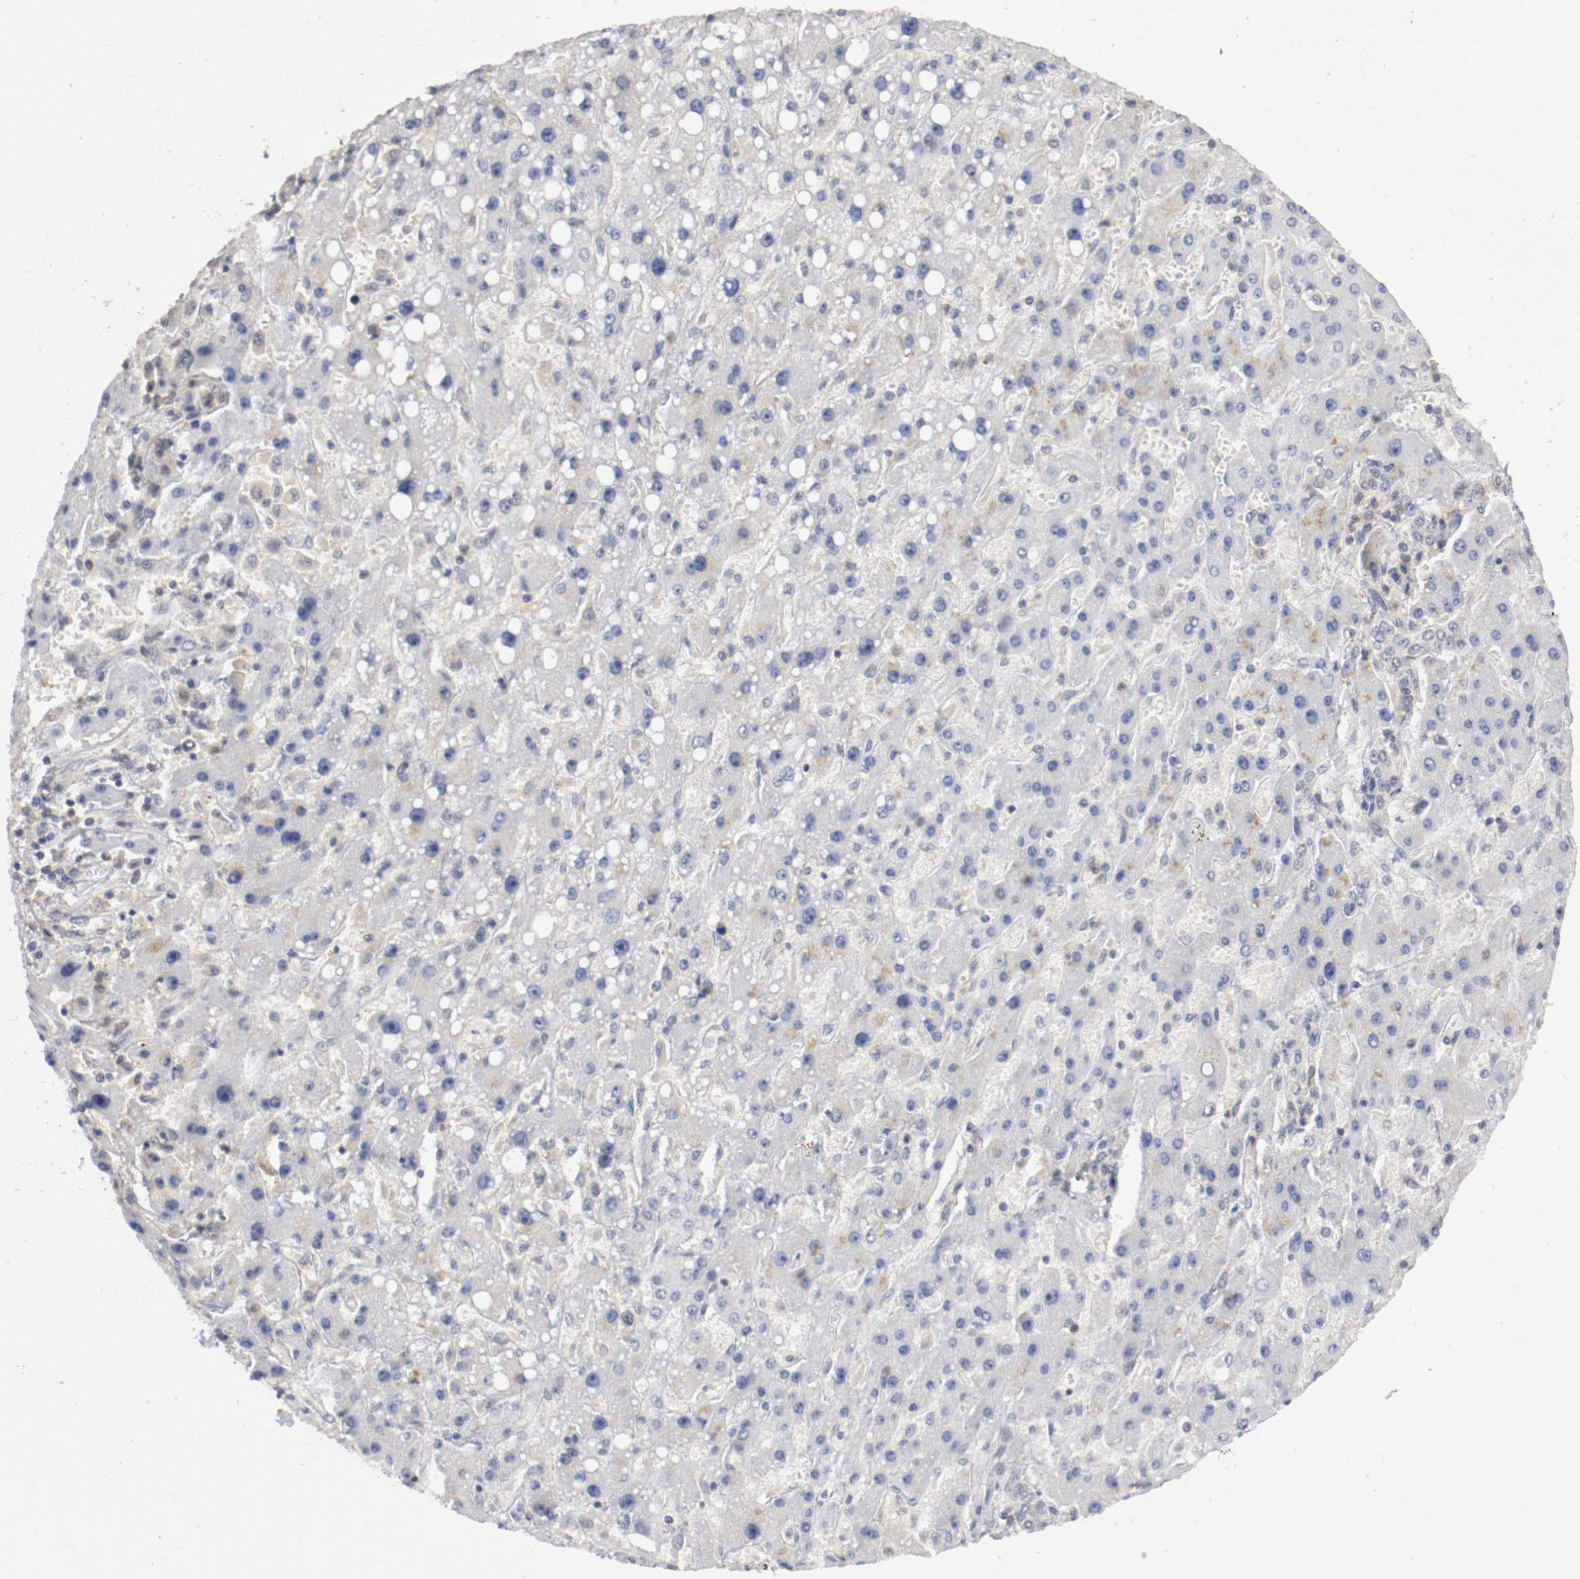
{"staining": {"intensity": "negative", "quantity": "none", "location": "none"}, "tissue": "liver cancer", "cell_type": "Tumor cells", "image_type": "cancer", "snomed": [{"axis": "morphology", "description": "Carcinoma, Hepatocellular, NOS"}, {"axis": "topography", "description": "Liver"}], "caption": "Tumor cells are negative for protein expression in human liver hepatocellular carcinoma.", "gene": "RBM23", "patient": {"sex": "female", "age": 53}}